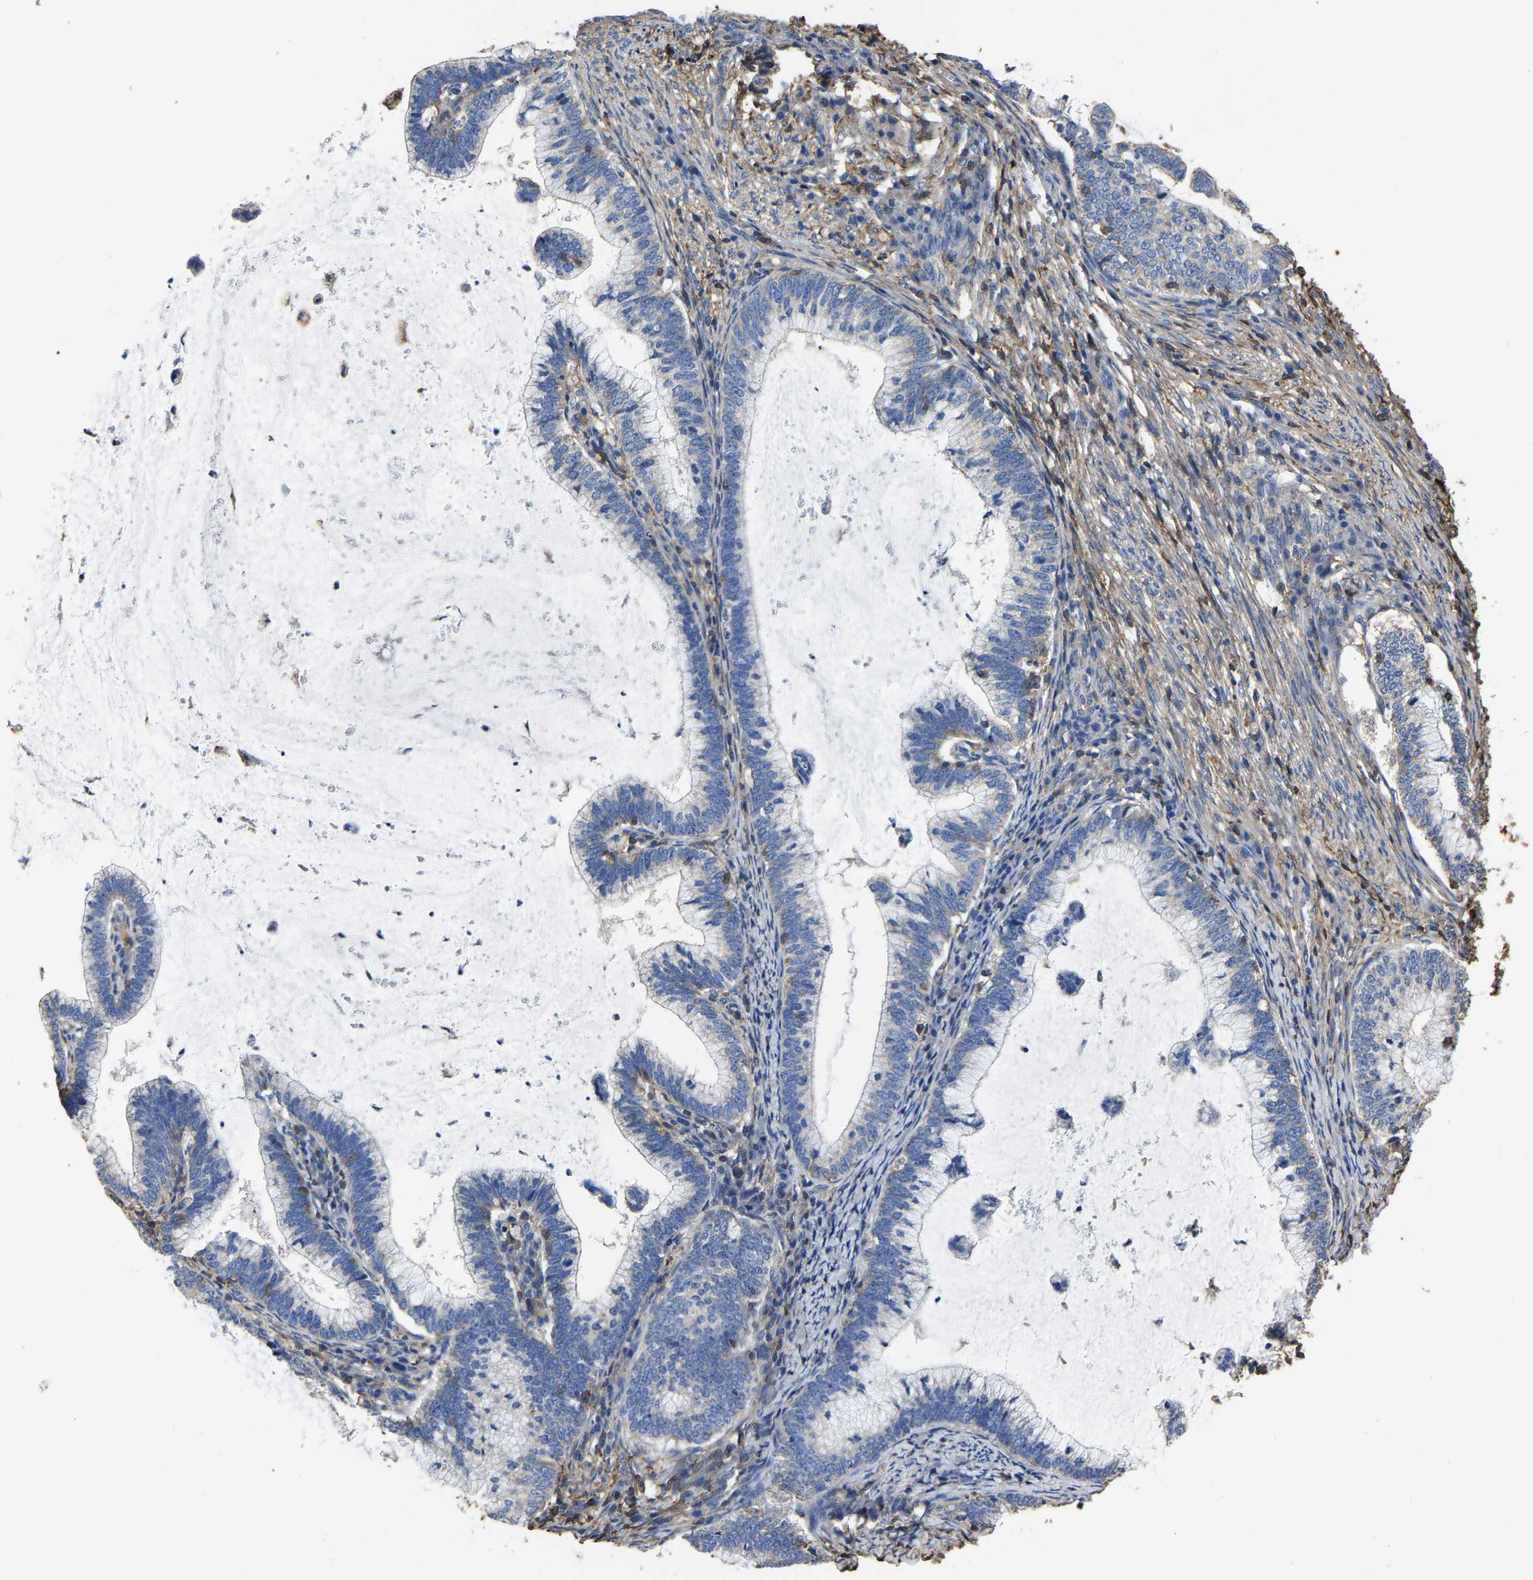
{"staining": {"intensity": "negative", "quantity": "none", "location": "none"}, "tissue": "cervical cancer", "cell_type": "Tumor cells", "image_type": "cancer", "snomed": [{"axis": "morphology", "description": "Adenocarcinoma, NOS"}, {"axis": "topography", "description": "Cervix"}], "caption": "A histopathology image of human cervical adenocarcinoma is negative for staining in tumor cells.", "gene": "ARMT1", "patient": {"sex": "female", "age": 36}}